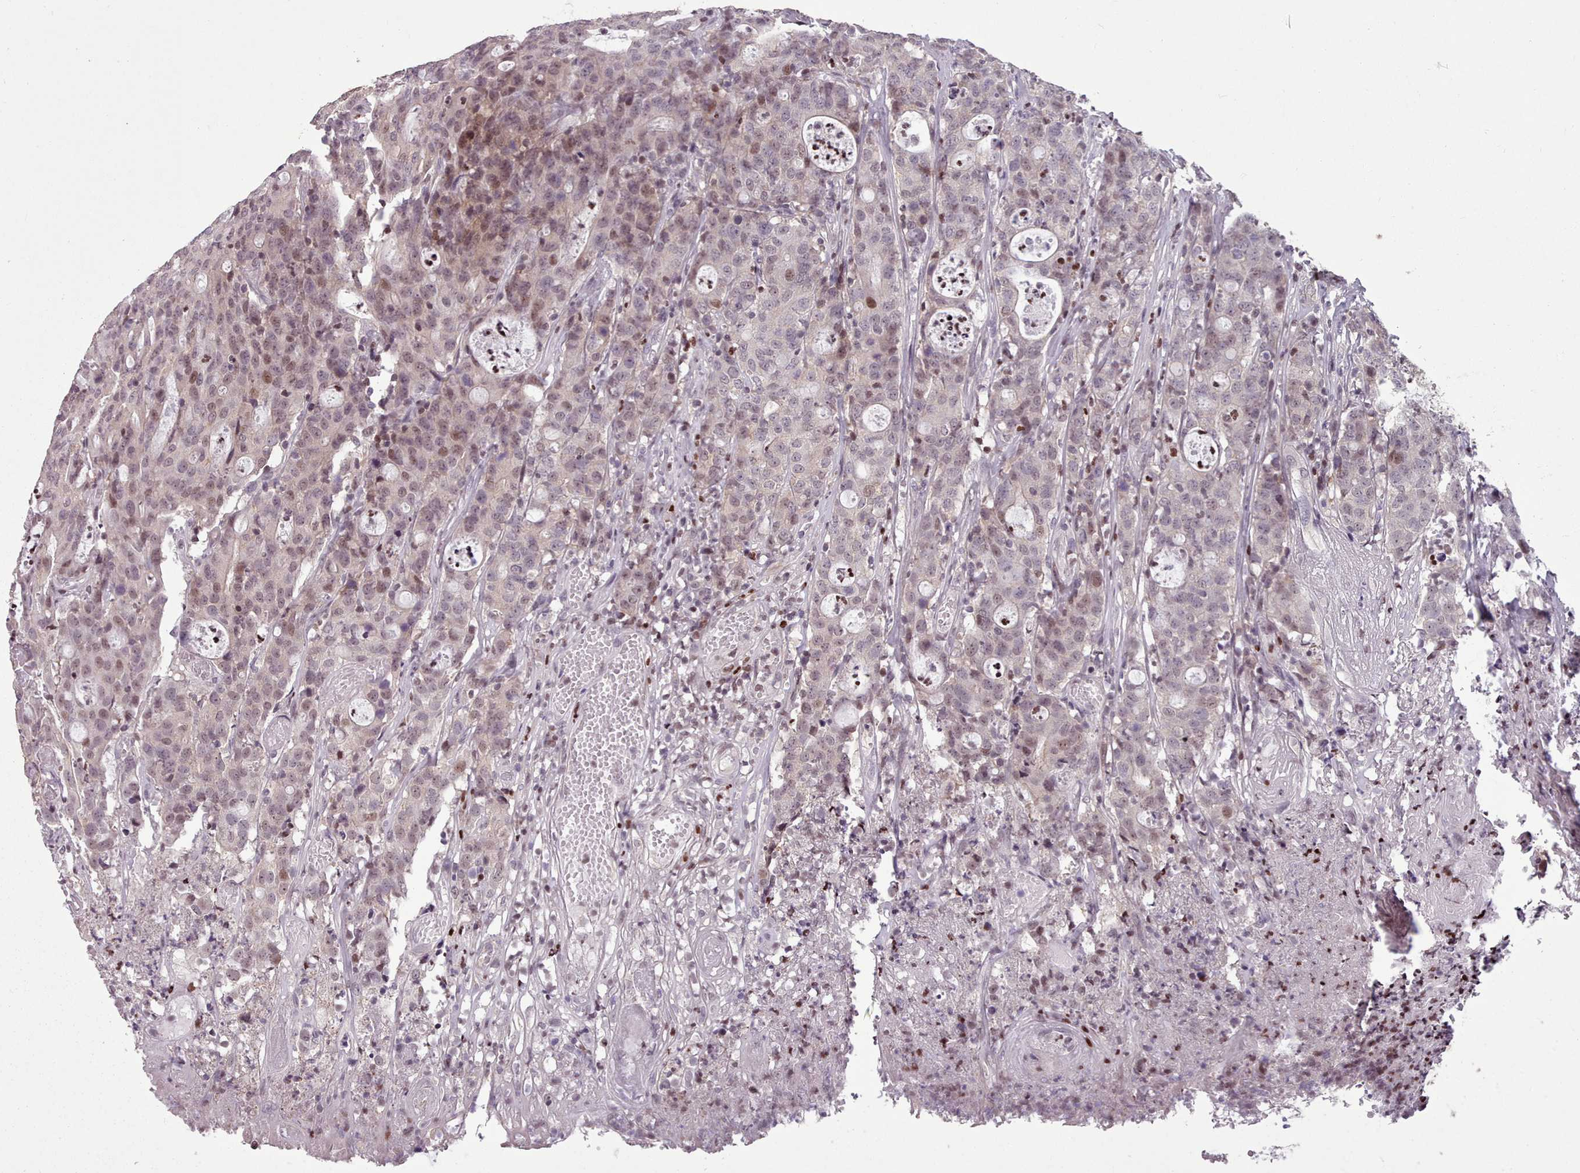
{"staining": {"intensity": "moderate", "quantity": "25%-75%", "location": "nuclear"}, "tissue": "colorectal cancer", "cell_type": "Tumor cells", "image_type": "cancer", "snomed": [{"axis": "morphology", "description": "Adenocarcinoma, NOS"}, {"axis": "topography", "description": "Colon"}], "caption": "Tumor cells exhibit medium levels of moderate nuclear positivity in about 25%-75% of cells in adenocarcinoma (colorectal).", "gene": "ENSA", "patient": {"sex": "male", "age": 83}}